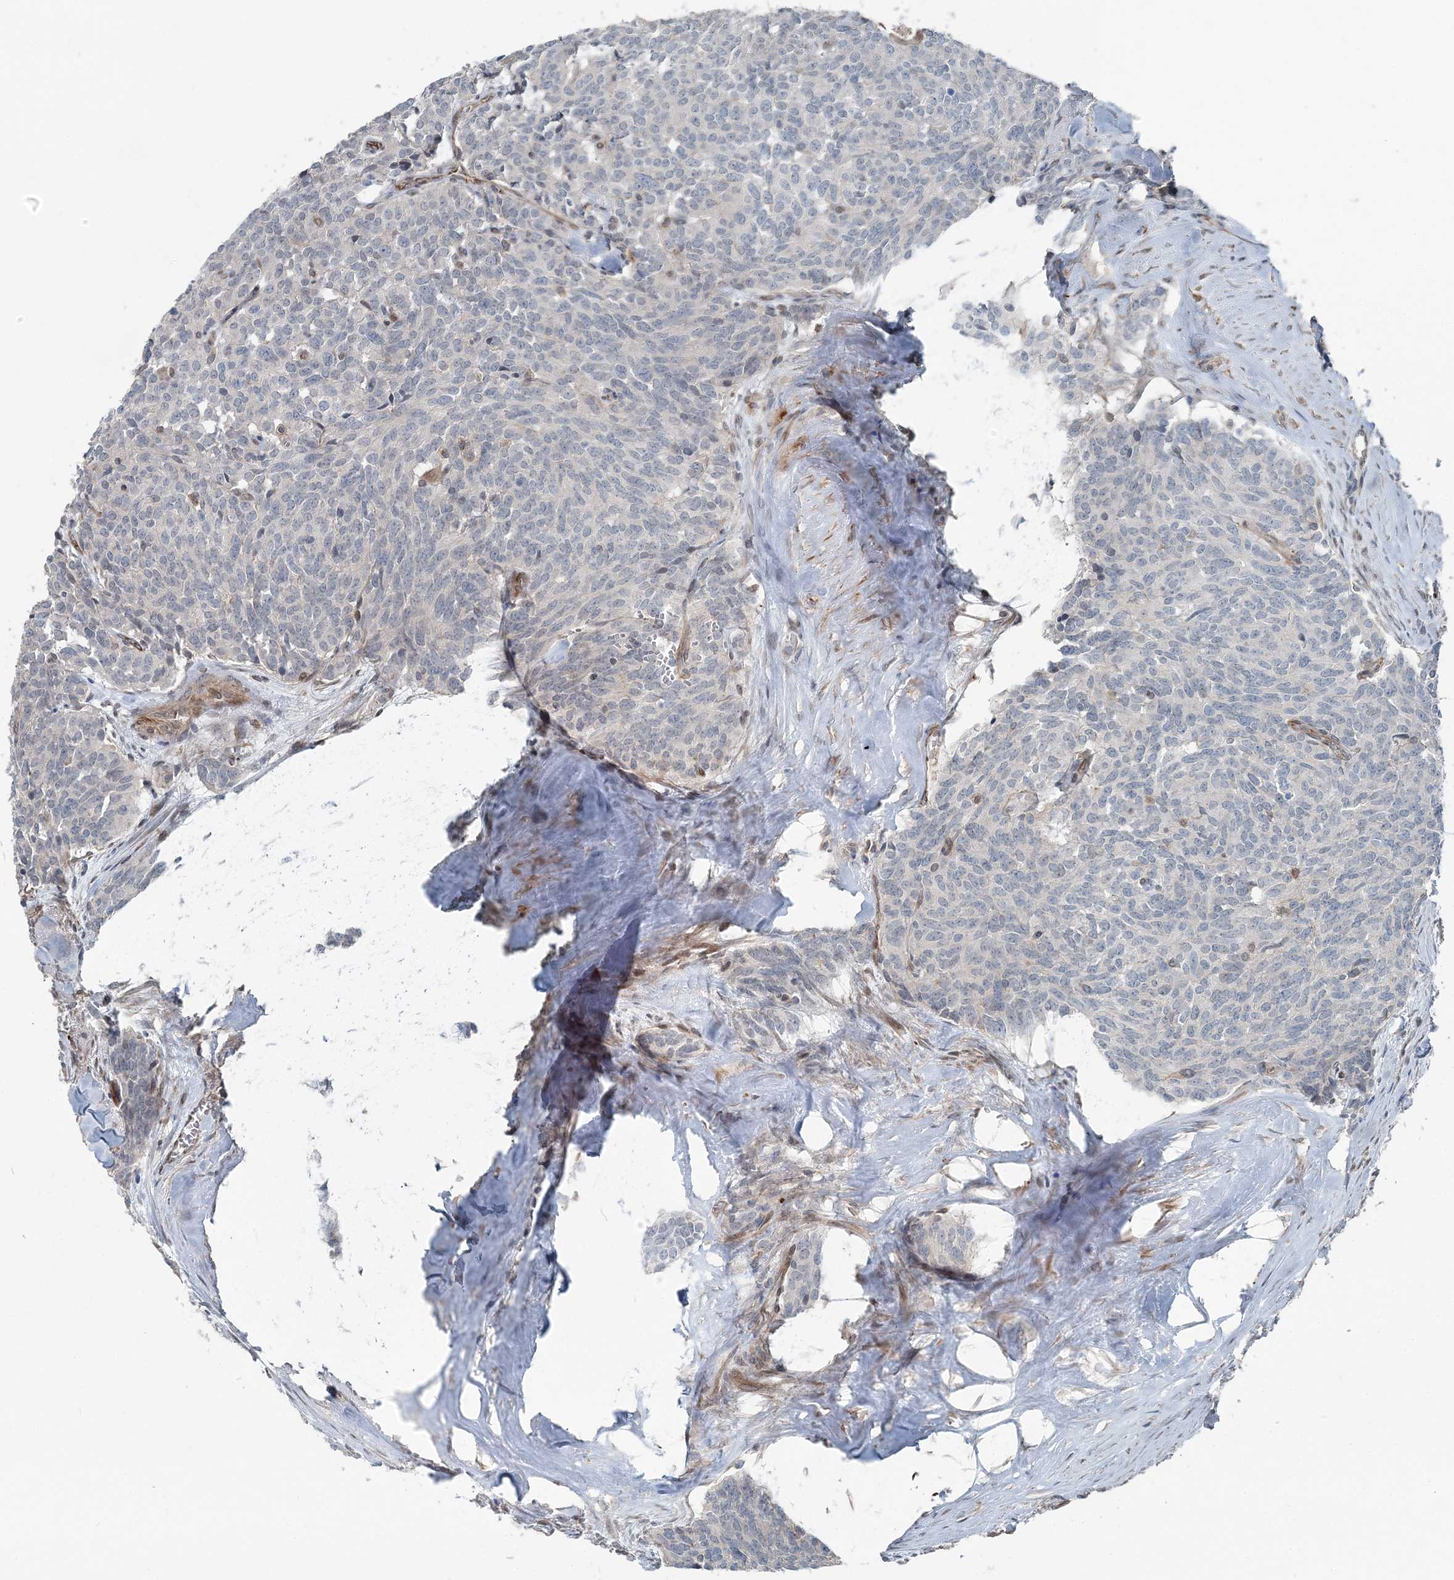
{"staining": {"intensity": "negative", "quantity": "none", "location": "none"}, "tissue": "carcinoid", "cell_type": "Tumor cells", "image_type": "cancer", "snomed": [{"axis": "morphology", "description": "Carcinoid, malignant, NOS"}, {"axis": "topography", "description": "Lung"}], "caption": "This is a photomicrograph of immunohistochemistry (IHC) staining of carcinoid, which shows no staining in tumor cells. The staining was performed using DAB (3,3'-diaminobenzidine) to visualize the protein expression in brown, while the nuclei were stained in blue with hematoxylin (Magnification: 20x).", "gene": "FBXL17", "patient": {"sex": "female", "age": 46}}